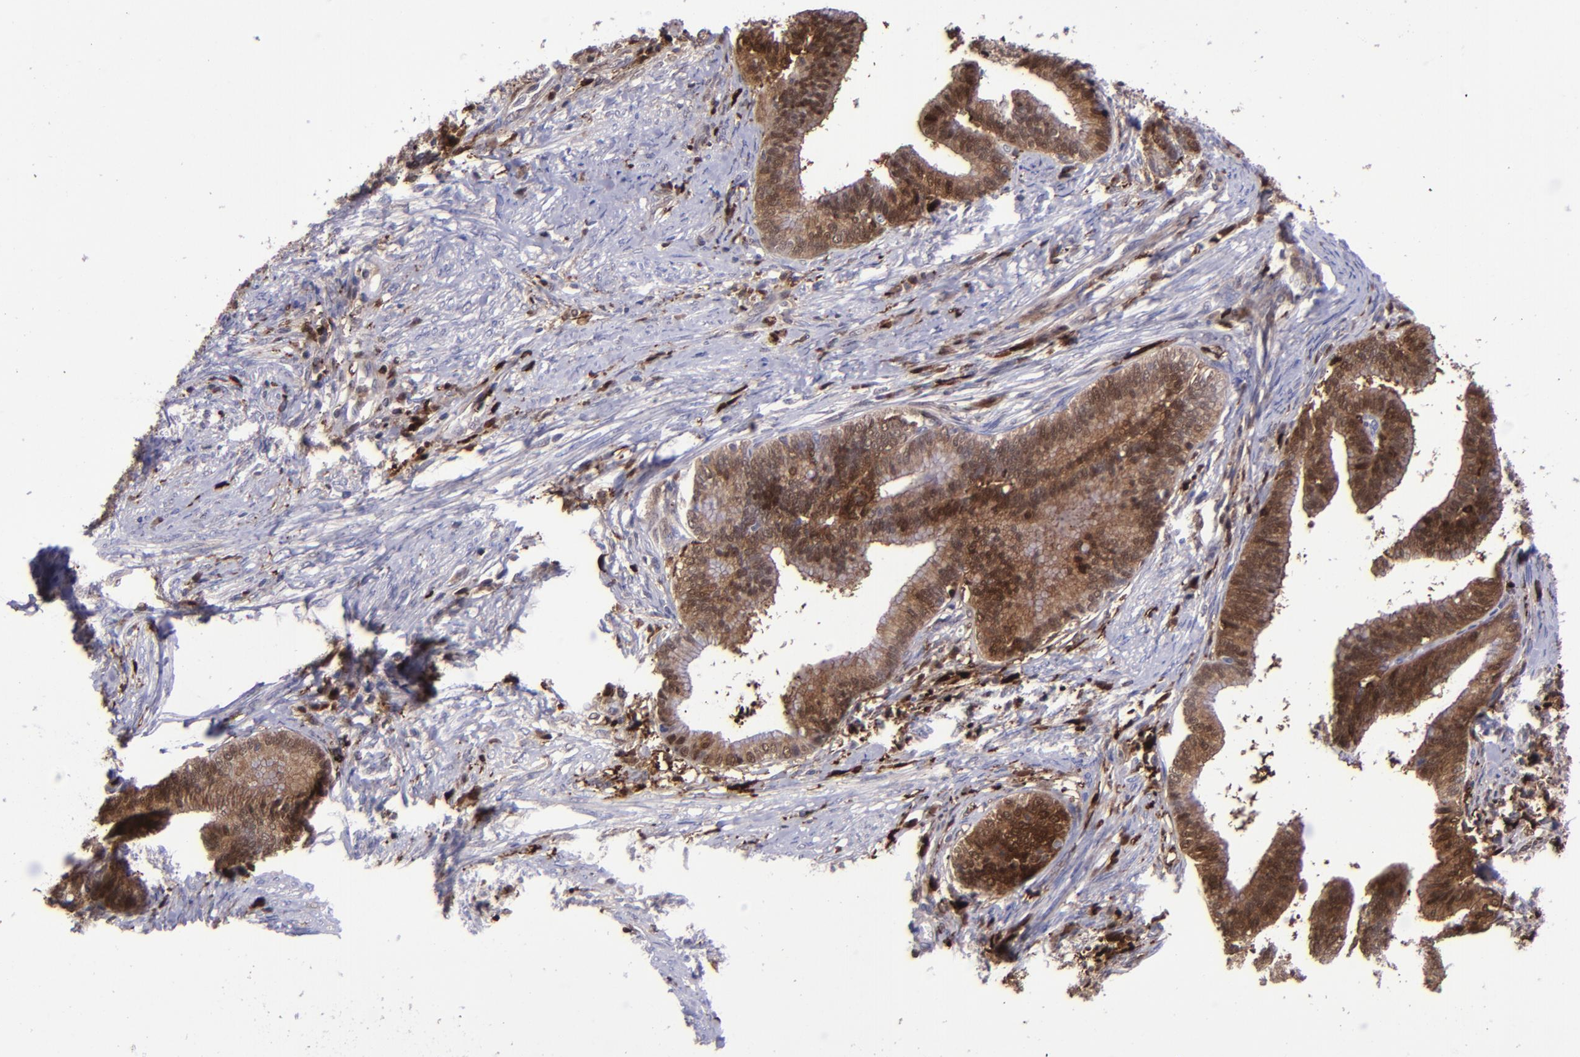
{"staining": {"intensity": "strong", "quantity": ">75%", "location": "cytoplasmic/membranous,nuclear"}, "tissue": "cervical cancer", "cell_type": "Tumor cells", "image_type": "cancer", "snomed": [{"axis": "morphology", "description": "Adenocarcinoma, NOS"}, {"axis": "topography", "description": "Cervix"}], "caption": "Approximately >75% of tumor cells in human cervical adenocarcinoma demonstrate strong cytoplasmic/membranous and nuclear protein staining as visualized by brown immunohistochemical staining.", "gene": "TYMP", "patient": {"sex": "female", "age": 36}}